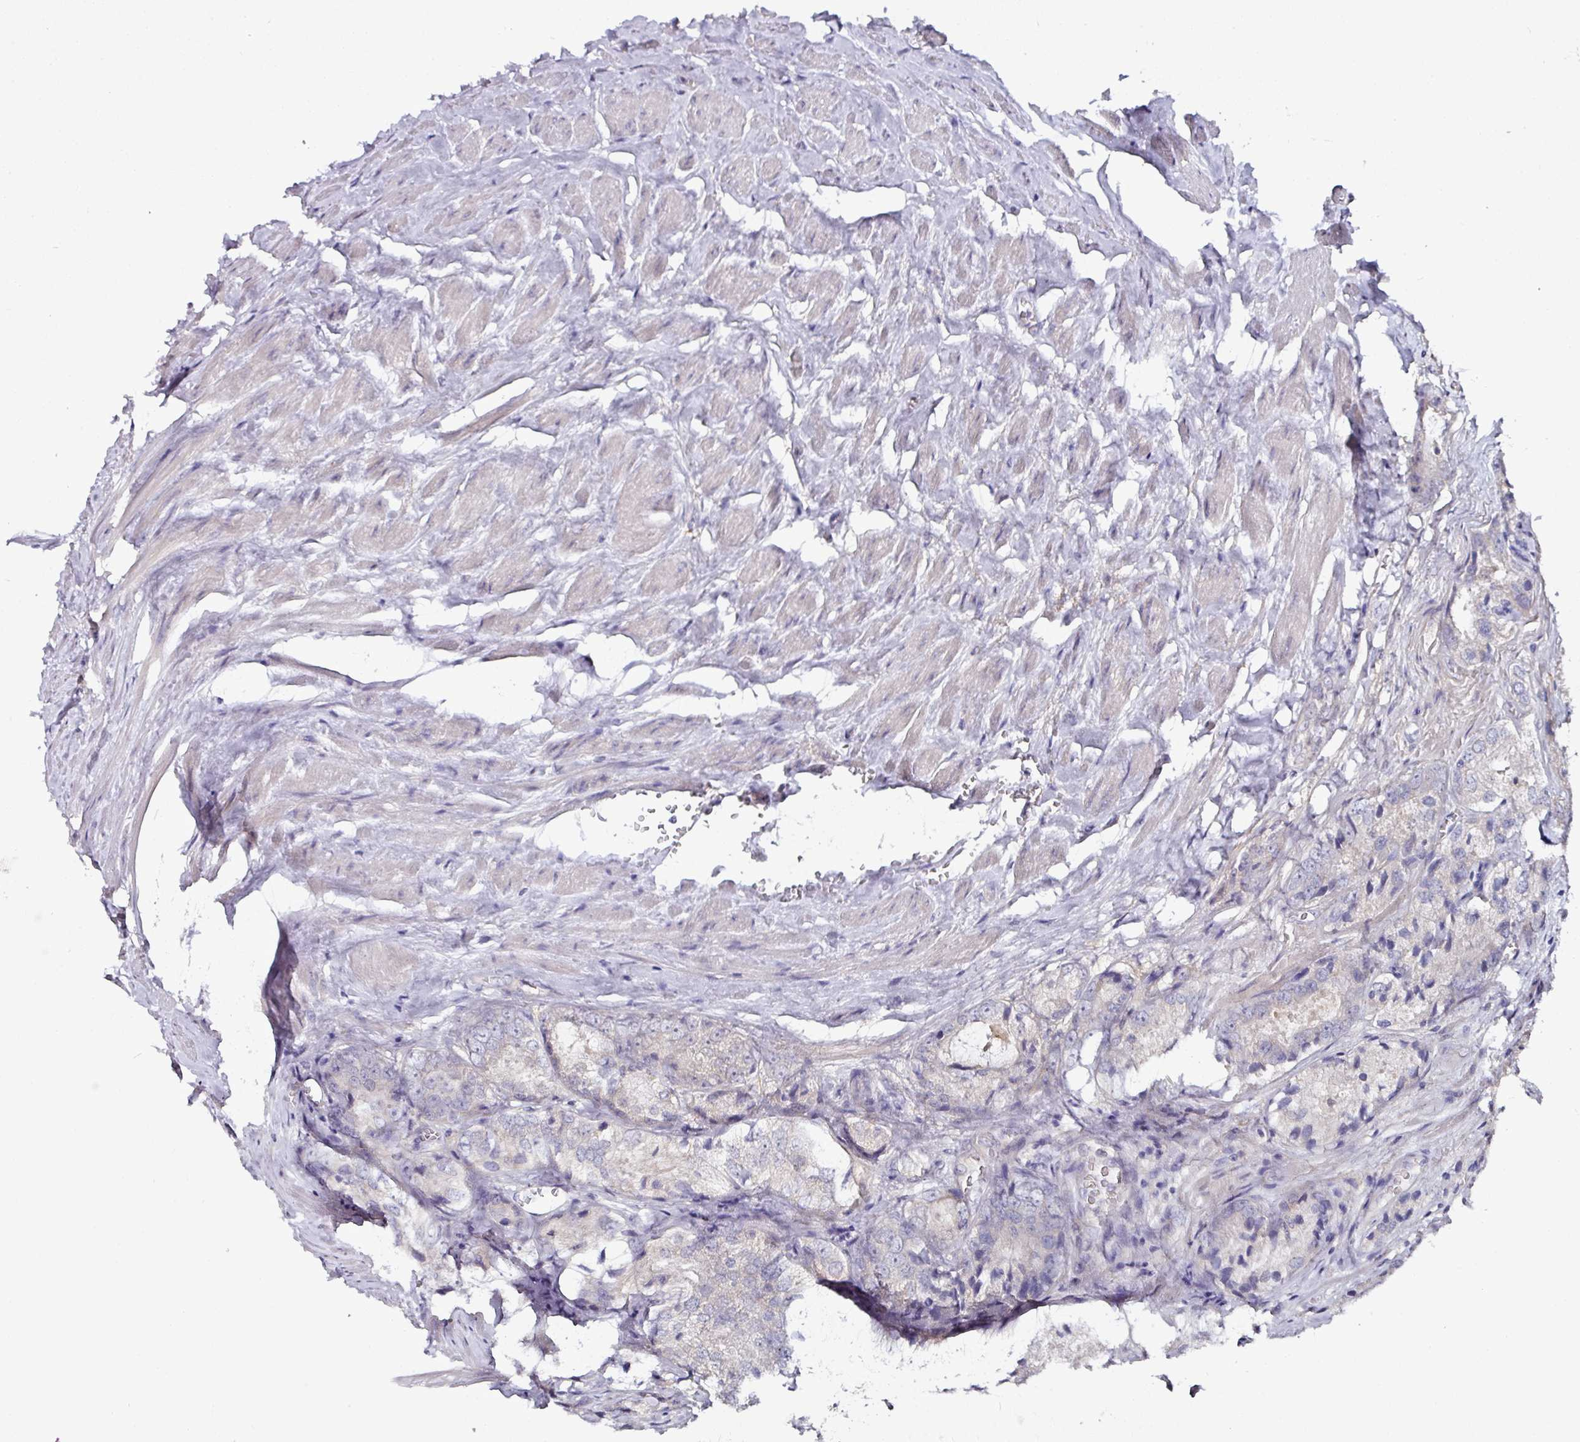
{"staining": {"intensity": "negative", "quantity": "none", "location": "none"}, "tissue": "prostate cancer", "cell_type": "Tumor cells", "image_type": "cancer", "snomed": [{"axis": "morphology", "description": "Adenocarcinoma, Low grade"}, {"axis": "topography", "description": "Prostate"}], "caption": "High magnification brightfield microscopy of prostate cancer stained with DAB (3,3'-diaminobenzidine) (brown) and counterstained with hematoxylin (blue): tumor cells show no significant expression.", "gene": "CTDSP2", "patient": {"sex": "male", "age": 68}}